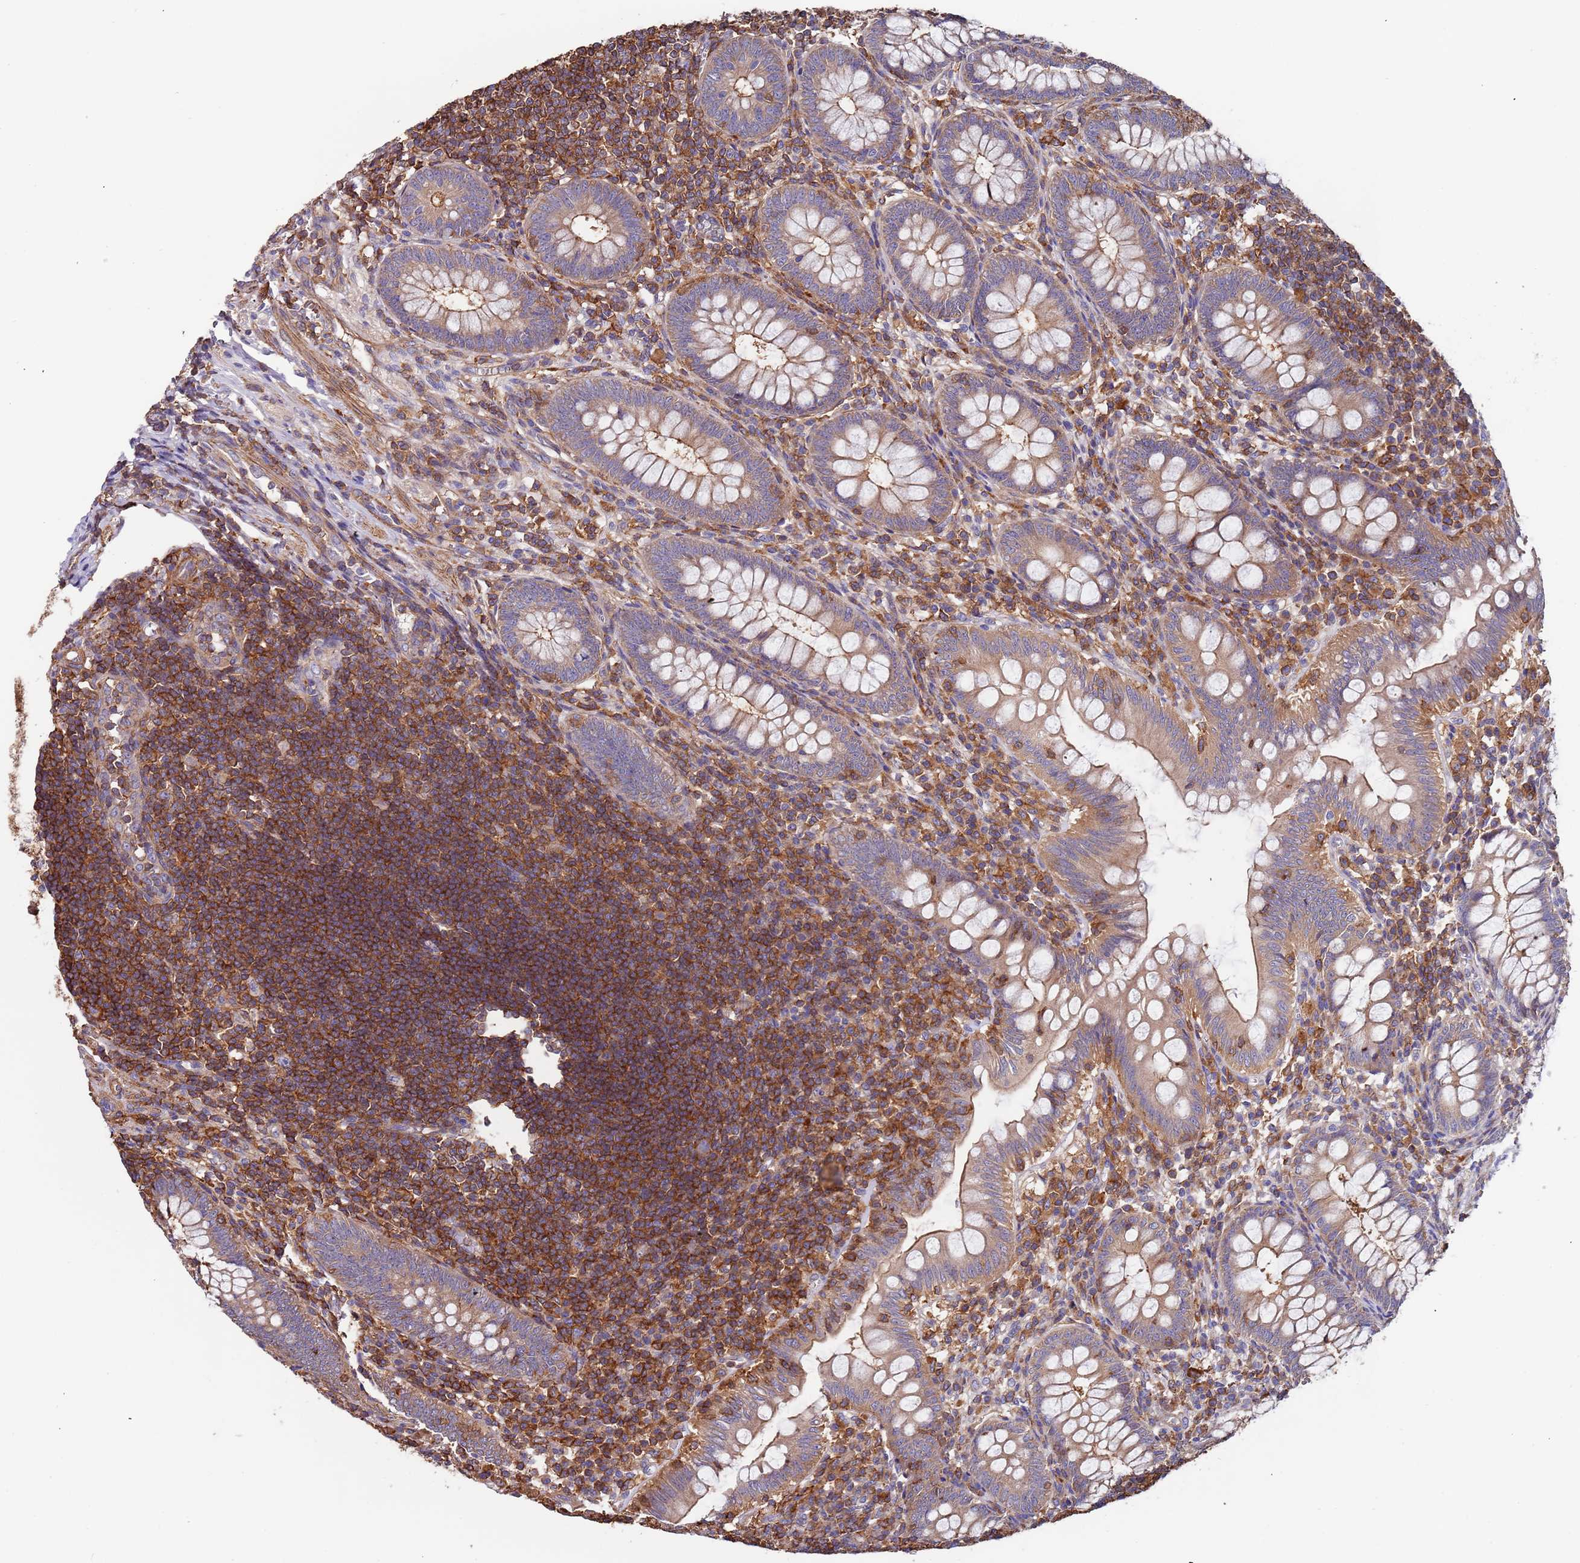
{"staining": {"intensity": "weak", "quantity": ">75%", "location": "cytoplasmic/membranous"}, "tissue": "appendix", "cell_type": "Glandular cells", "image_type": "normal", "snomed": [{"axis": "morphology", "description": "Normal tissue, NOS"}, {"axis": "topography", "description": "Appendix"}], "caption": "A brown stain shows weak cytoplasmic/membranous expression of a protein in glandular cells of normal appendix.", "gene": "SYT4", "patient": {"sex": "male", "age": 14}}